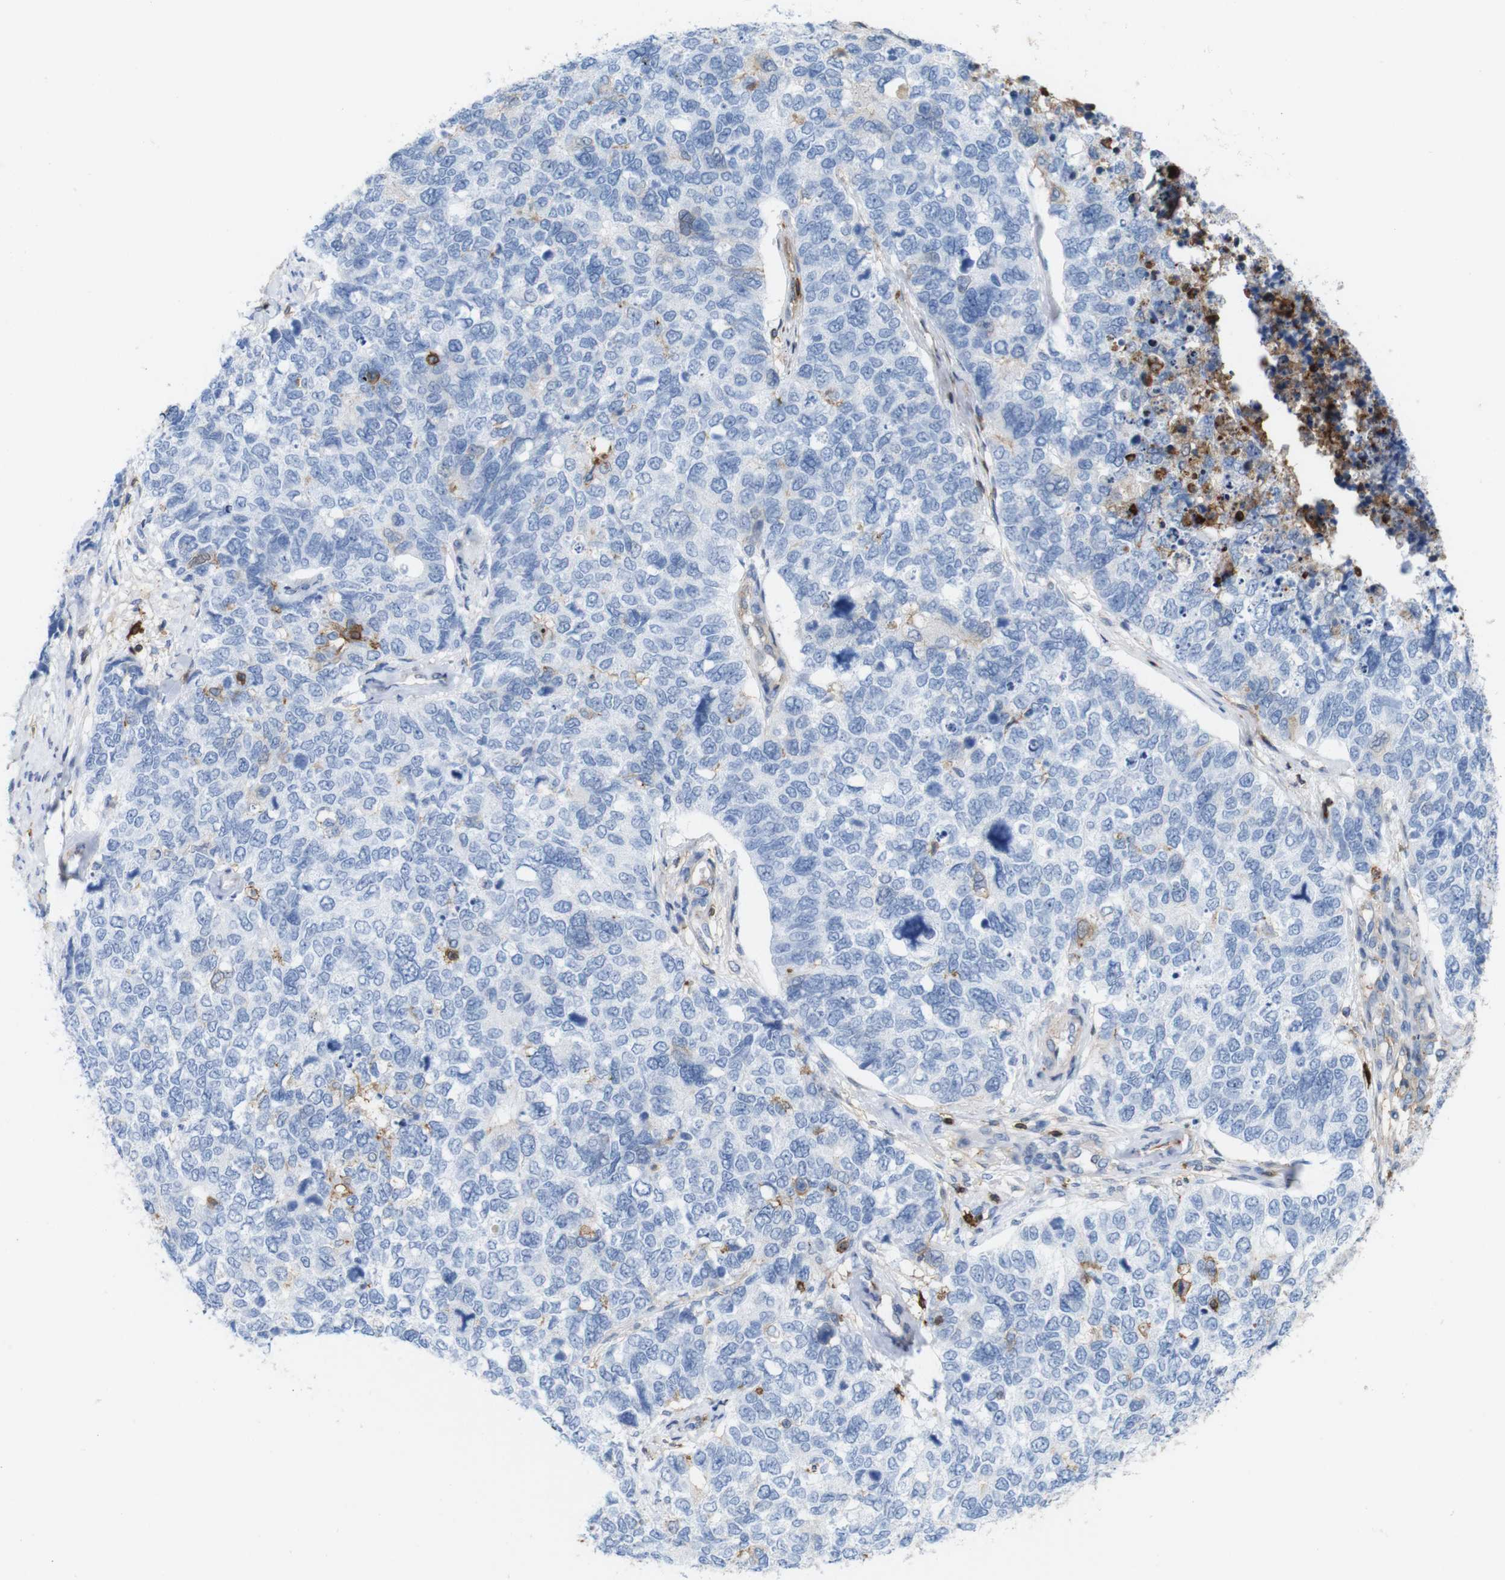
{"staining": {"intensity": "negative", "quantity": "none", "location": "none"}, "tissue": "cervical cancer", "cell_type": "Tumor cells", "image_type": "cancer", "snomed": [{"axis": "morphology", "description": "Squamous cell carcinoma, NOS"}, {"axis": "topography", "description": "Cervix"}], "caption": "A histopathology image of squamous cell carcinoma (cervical) stained for a protein demonstrates no brown staining in tumor cells.", "gene": "ANXA1", "patient": {"sex": "female", "age": 63}}